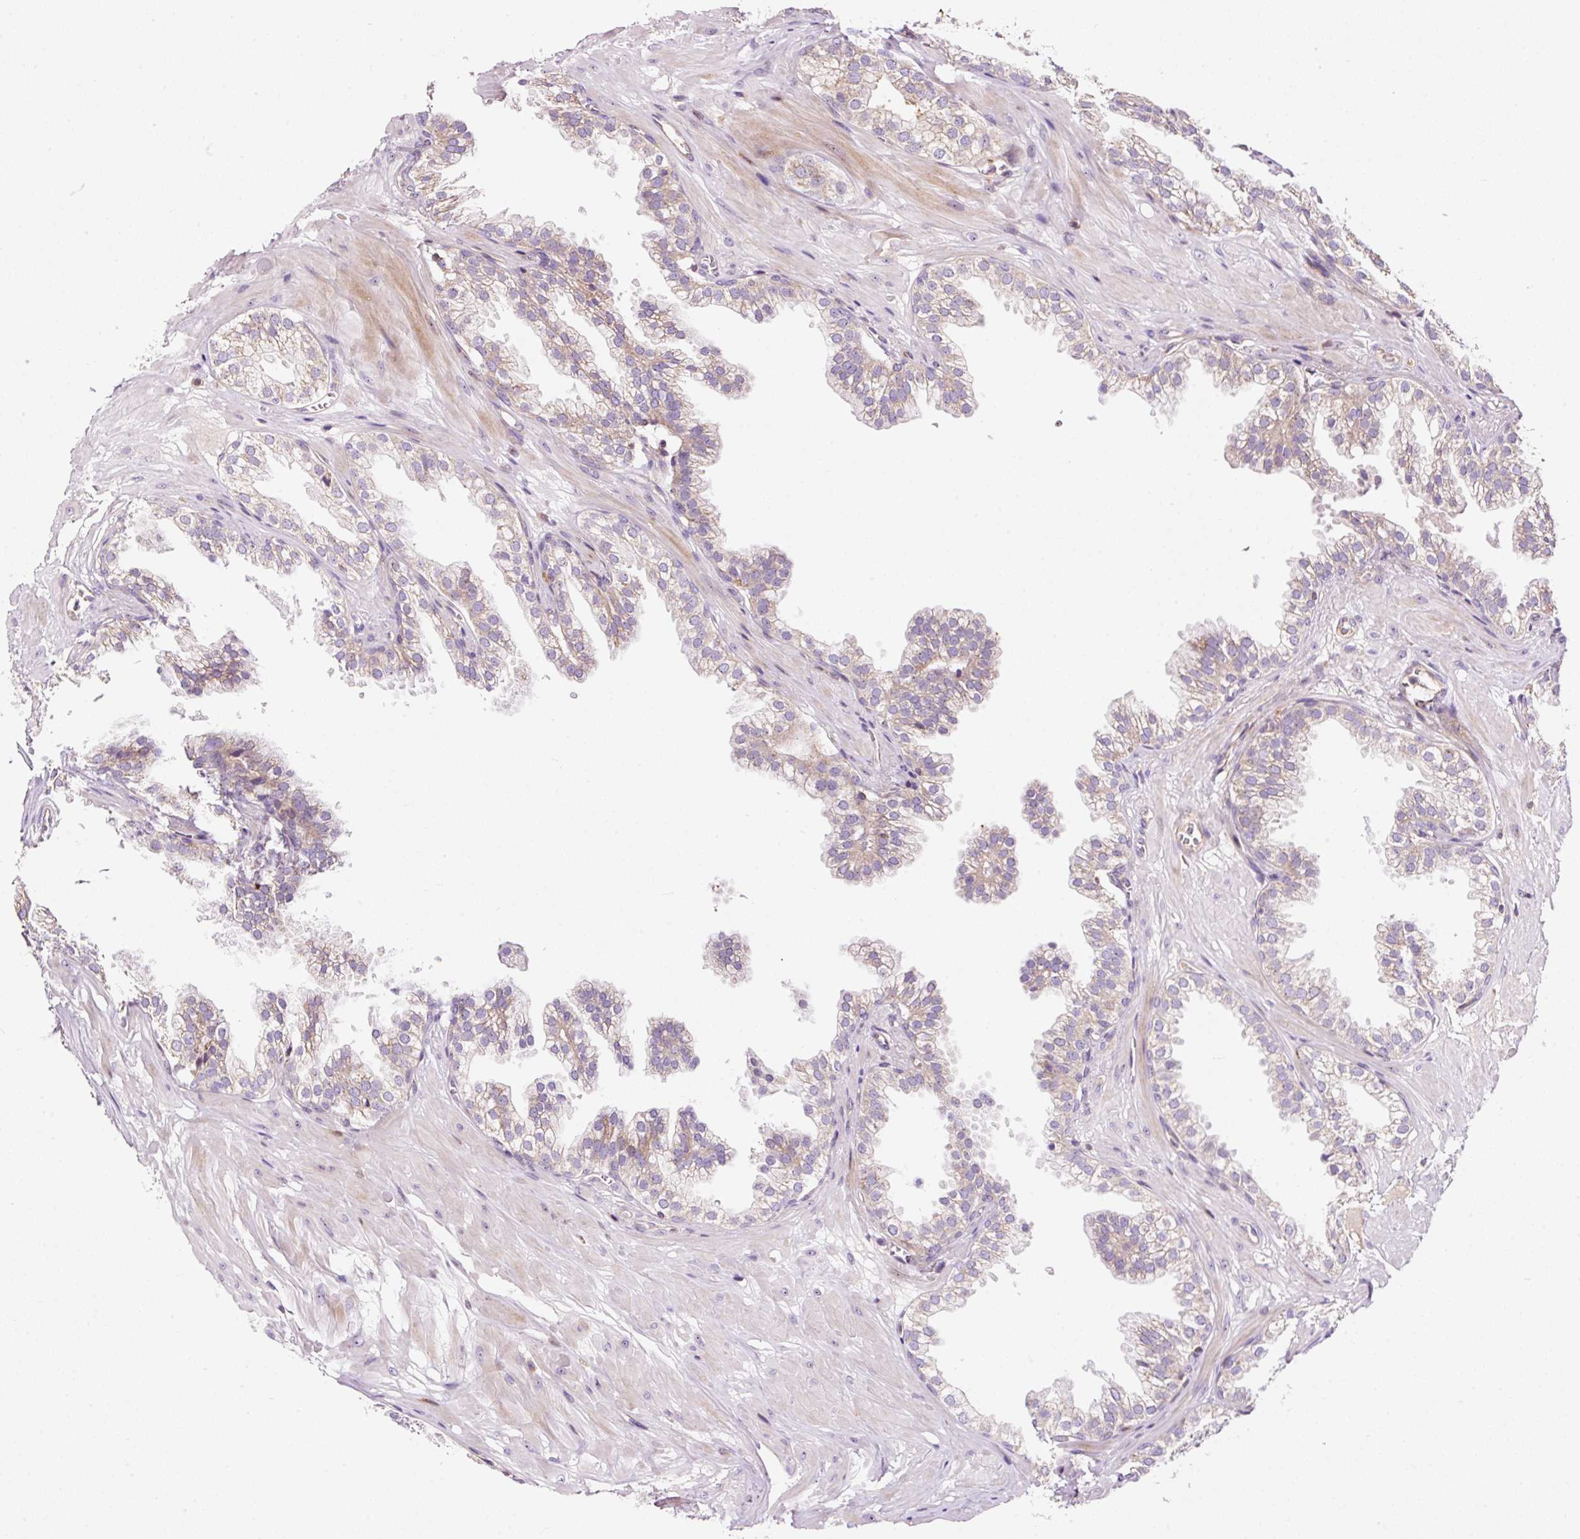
{"staining": {"intensity": "weak", "quantity": "25%-75%", "location": "cytoplasmic/membranous"}, "tissue": "prostate", "cell_type": "Glandular cells", "image_type": "normal", "snomed": [{"axis": "morphology", "description": "Normal tissue, NOS"}, {"axis": "topography", "description": "Prostate"}, {"axis": "topography", "description": "Peripheral nerve tissue"}], "caption": "Benign prostate demonstrates weak cytoplasmic/membranous expression in approximately 25%-75% of glandular cells, visualized by immunohistochemistry.", "gene": "BOLA3", "patient": {"sex": "male", "age": 55}}